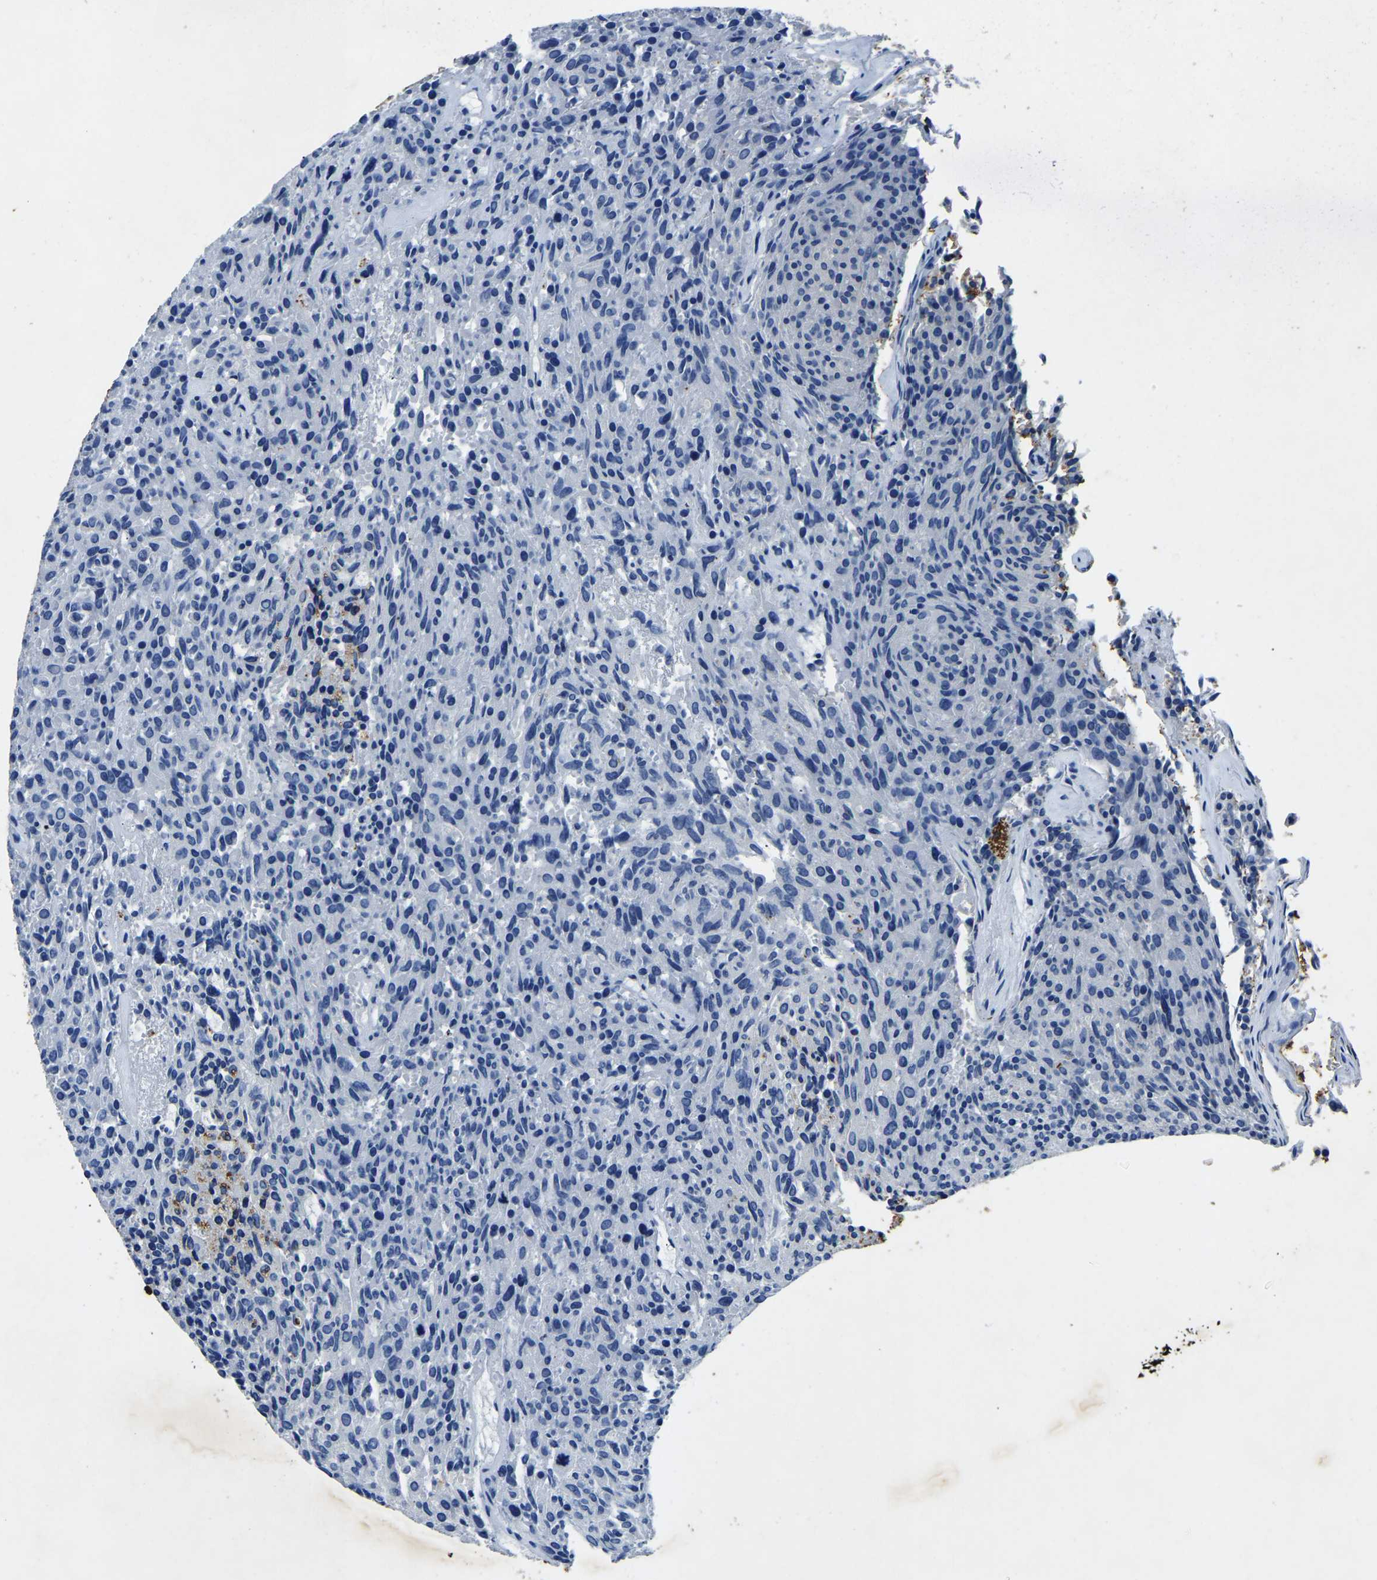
{"staining": {"intensity": "negative", "quantity": "none", "location": "none"}, "tissue": "carcinoid", "cell_type": "Tumor cells", "image_type": "cancer", "snomed": [{"axis": "morphology", "description": "Carcinoid, malignant, NOS"}, {"axis": "topography", "description": "Pancreas"}], "caption": "The photomicrograph displays no significant expression in tumor cells of malignant carcinoid.", "gene": "UBN2", "patient": {"sex": "female", "age": 54}}